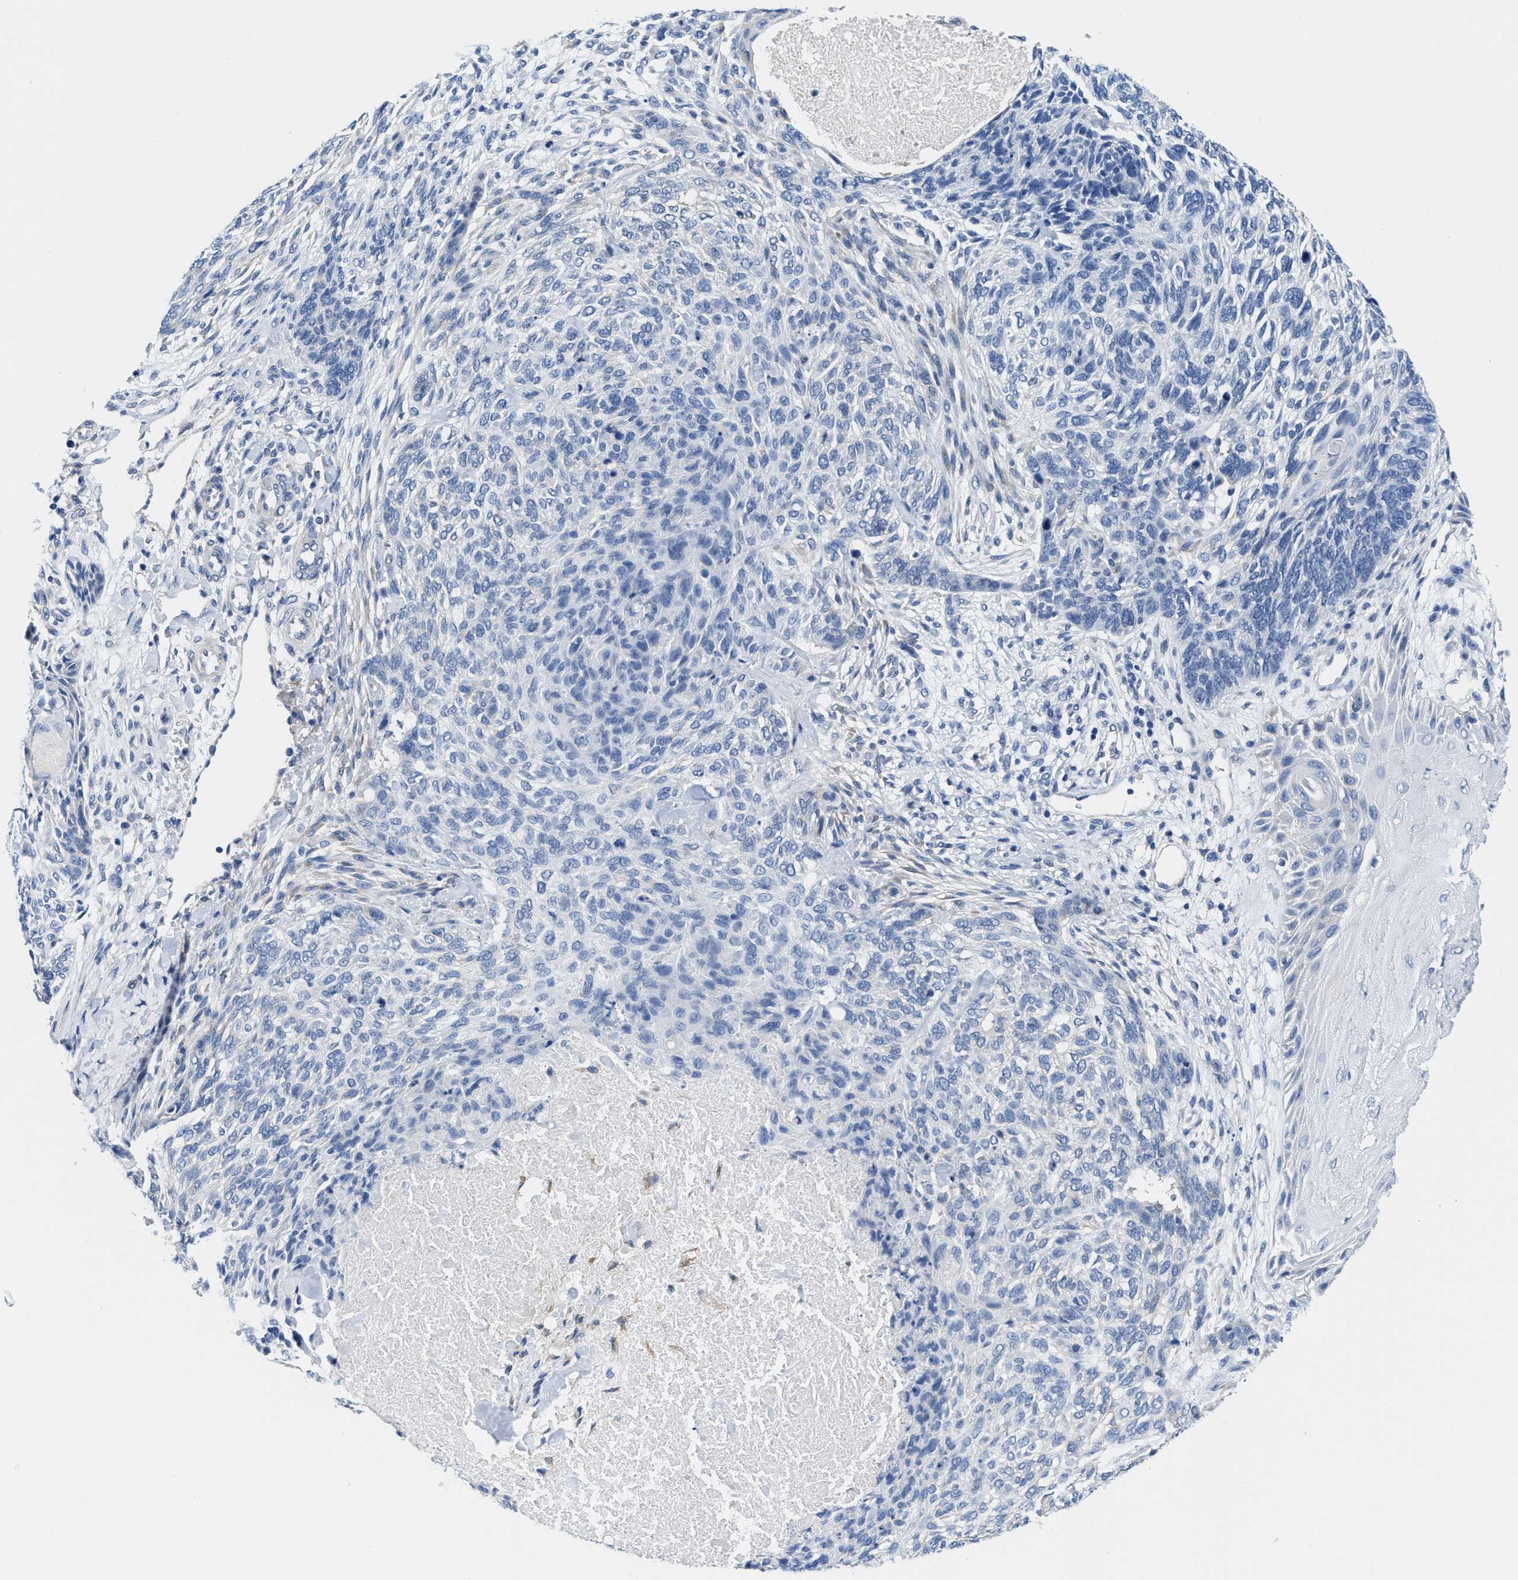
{"staining": {"intensity": "negative", "quantity": "none", "location": "none"}, "tissue": "skin cancer", "cell_type": "Tumor cells", "image_type": "cancer", "snomed": [{"axis": "morphology", "description": "Basal cell carcinoma"}, {"axis": "topography", "description": "Skin"}], "caption": "Skin cancer was stained to show a protein in brown. There is no significant staining in tumor cells. The staining was performed using DAB (3,3'-diaminobenzidine) to visualize the protein expression in brown, while the nuclei were stained in blue with hematoxylin (Magnification: 20x).", "gene": "DSCAM", "patient": {"sex": "male", "age": 55}}